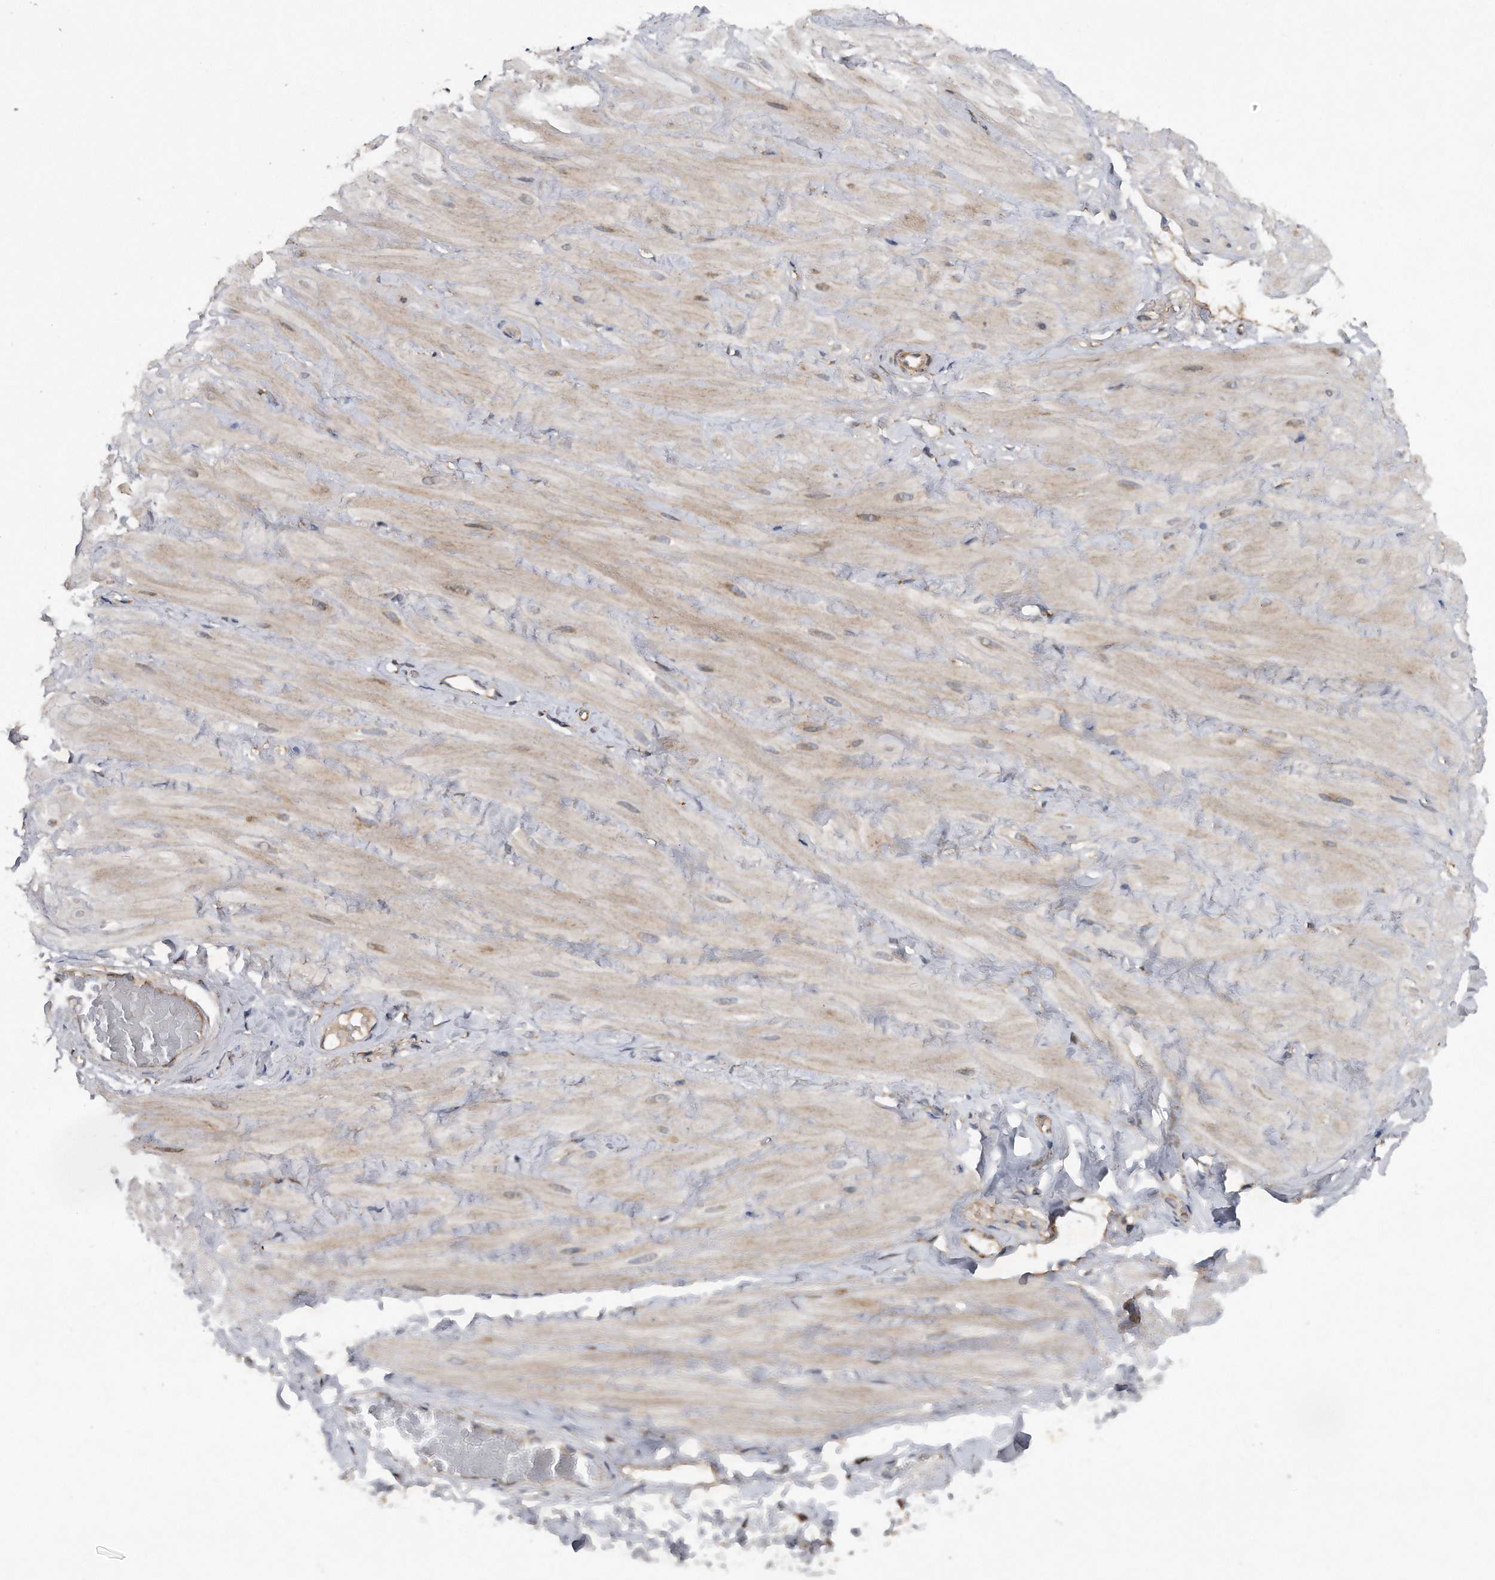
{"staining": {"intensity": "moderate", "quantity": ">75%", "location": "cytoplasmic/membranous"}, "tissue": "adipose tissue", "cell_type": "Adipocytes", "image_type": "normal", "snomed": [{"axis": "morphology", "description": "Normal tissue, NOS"}, {"axis": "topography", "description": "Adipose tissue"}, {"axis": "topography", "description": "Vascular tissue"}, {"axis": "topography", "description": "Peripheral nerve tissue"}], "caption": "High-power microscopy captured an immunohistochemistry (IHC) photomicrograph of normal adipose tissue, revealing moderate cytoplasmic/membranous expression in about >75% of adipocytes.", "gene": "ALPK2", "patient": {"sex": "male", "age": 25}}